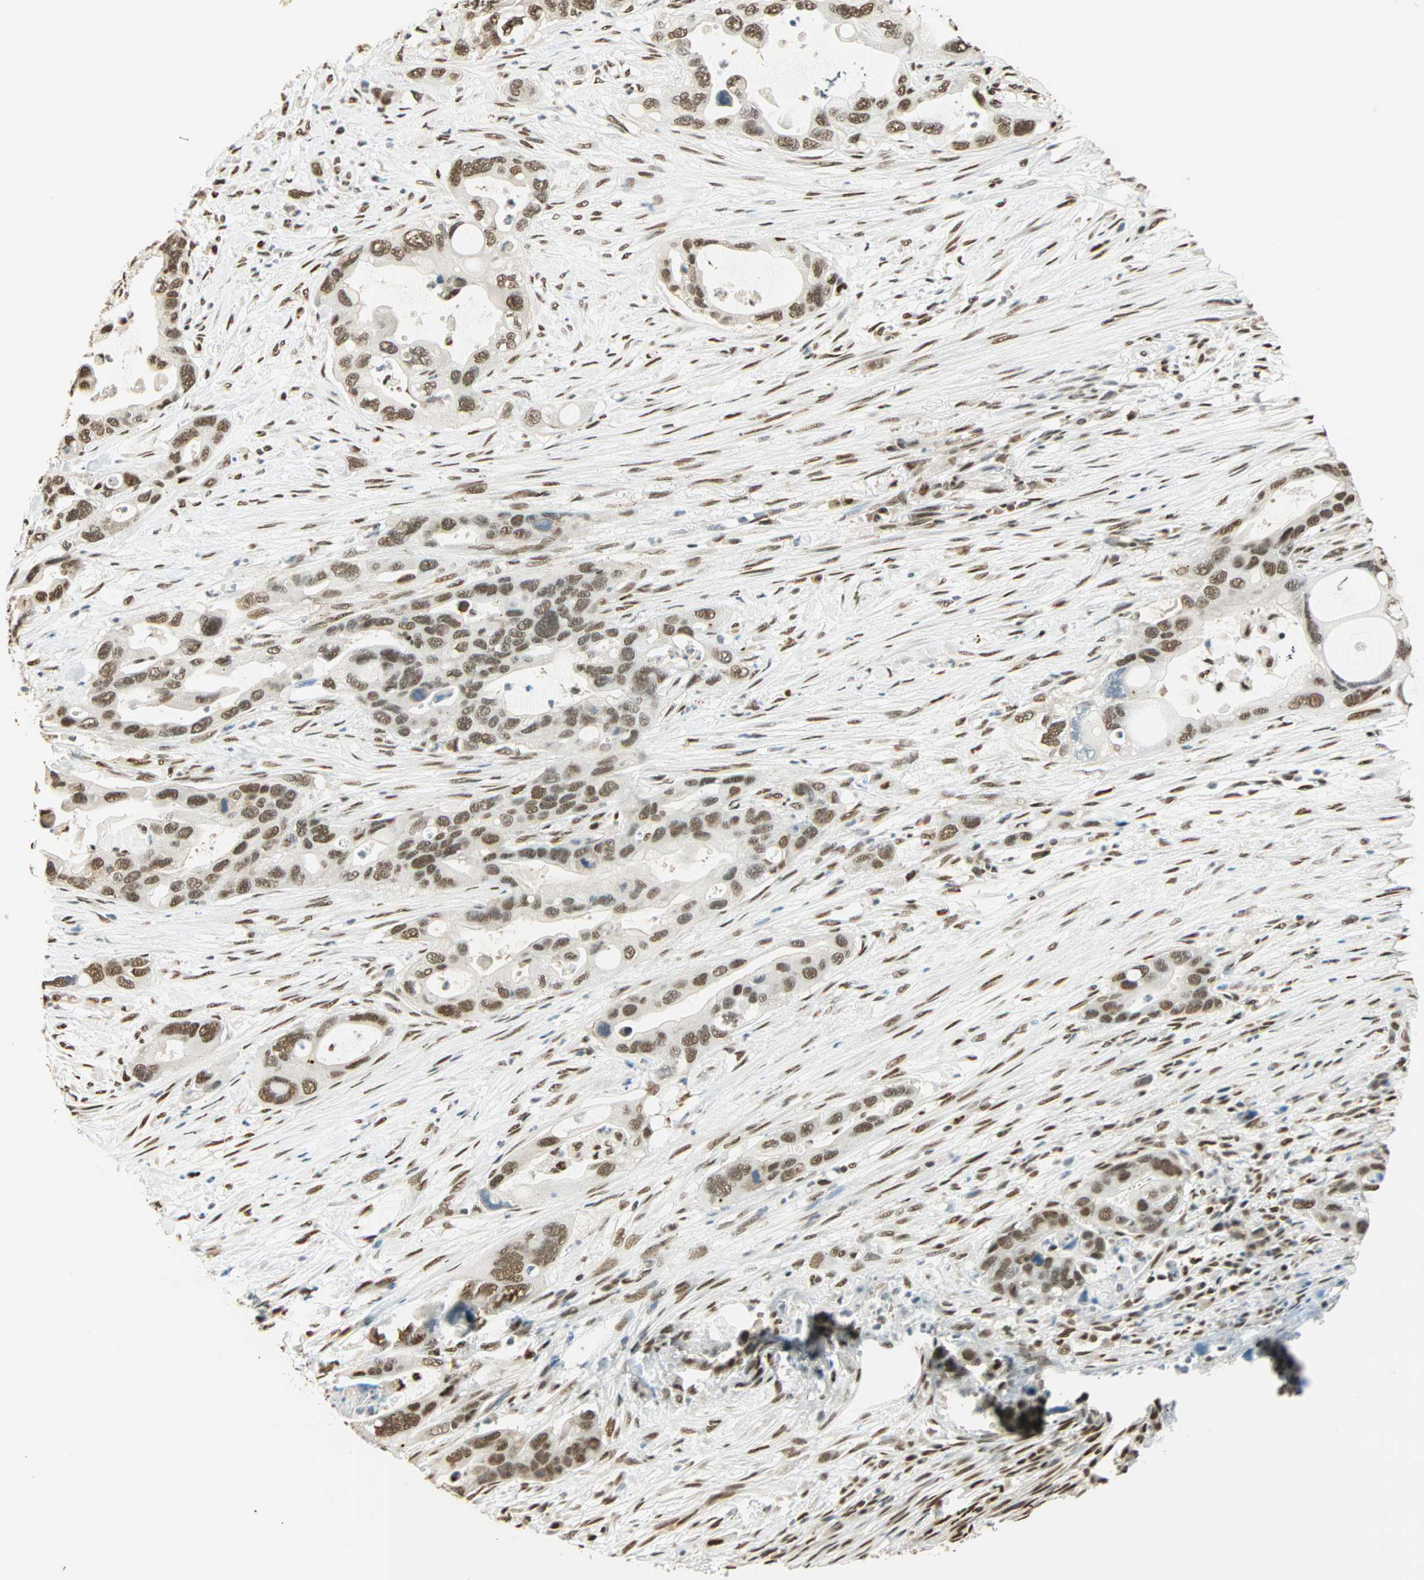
{"staining": {"intensity": "moderate", "quantity": "25%-75%", "location": "nuclear"}, "tissue": "pancreatic cancer", "cell_type": "Tumor cells", "image_type": "cancer", "snomed": [{"axis": "morphology", "description": "Adenocarcinoma, NOS"}, {"axis": "topography", "description": "Pancreas"}], "caption": "An image showing moderate nuclear expression in about 25%-75% of tumor cells in pancreatic cancer (adenocarcinoma), as visualized by brown immunohistochemical staining.", "gene": "FANCG", "patient": {"sex": "female", "age": 71}}